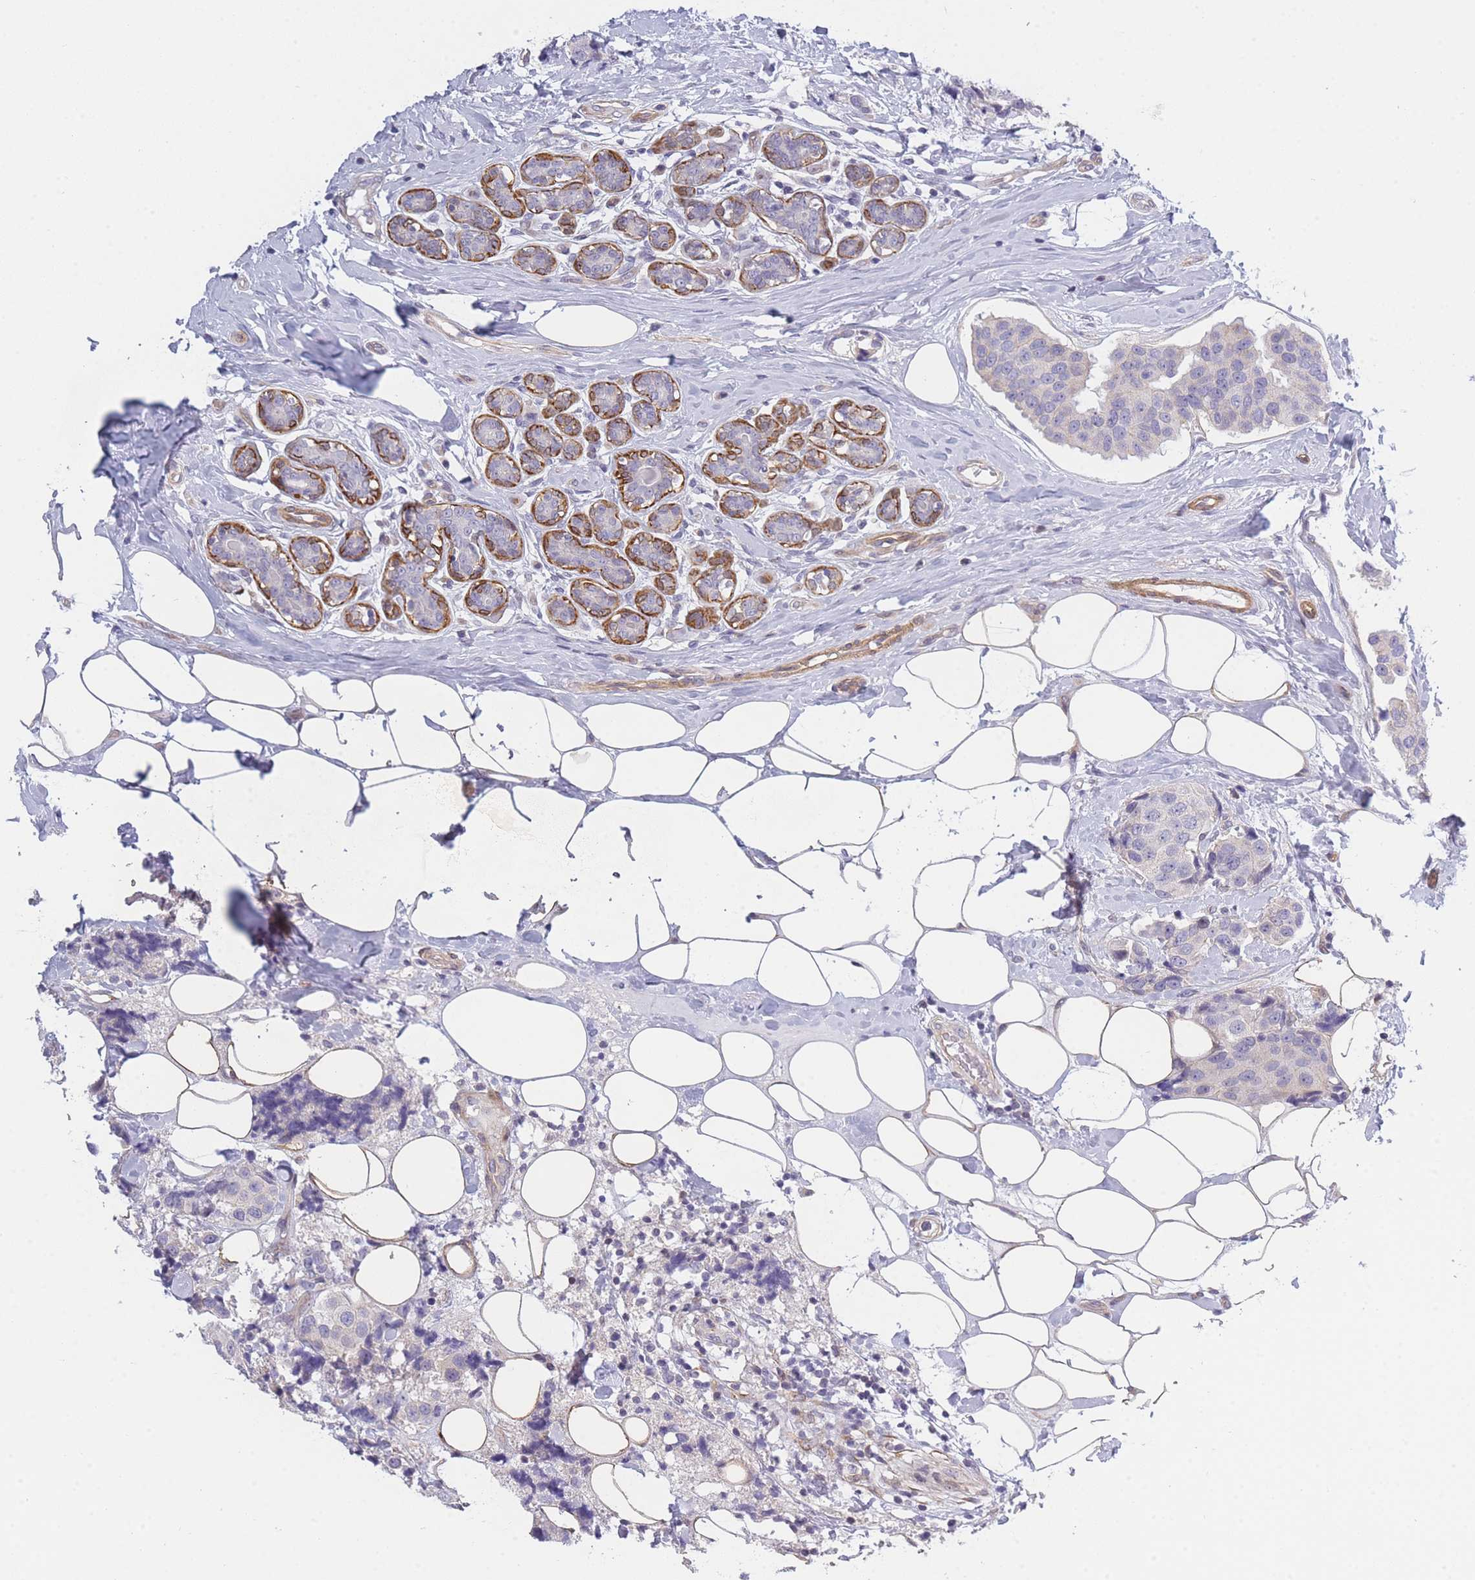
{"staining": {"intensity": "negative", "quantity": "none", "location": "none"}, "tissue": "breast cancer", "cell_type": "Tumor cells", "image_type": "cancer", "snomed": [{"axis": "morphology", "description": "Normal tissue, NOS"}, {"axis": "morphology", "description": "Duct carcinoma"}, {"axis": "topography", "description": "Breast"}], "caption": "Image shows no significant protein staining in tumor cells of breast infiltrating ductal carcinoma.", "gene": "SLC7A6", "patient": {"sex": "female", "age": 39}}